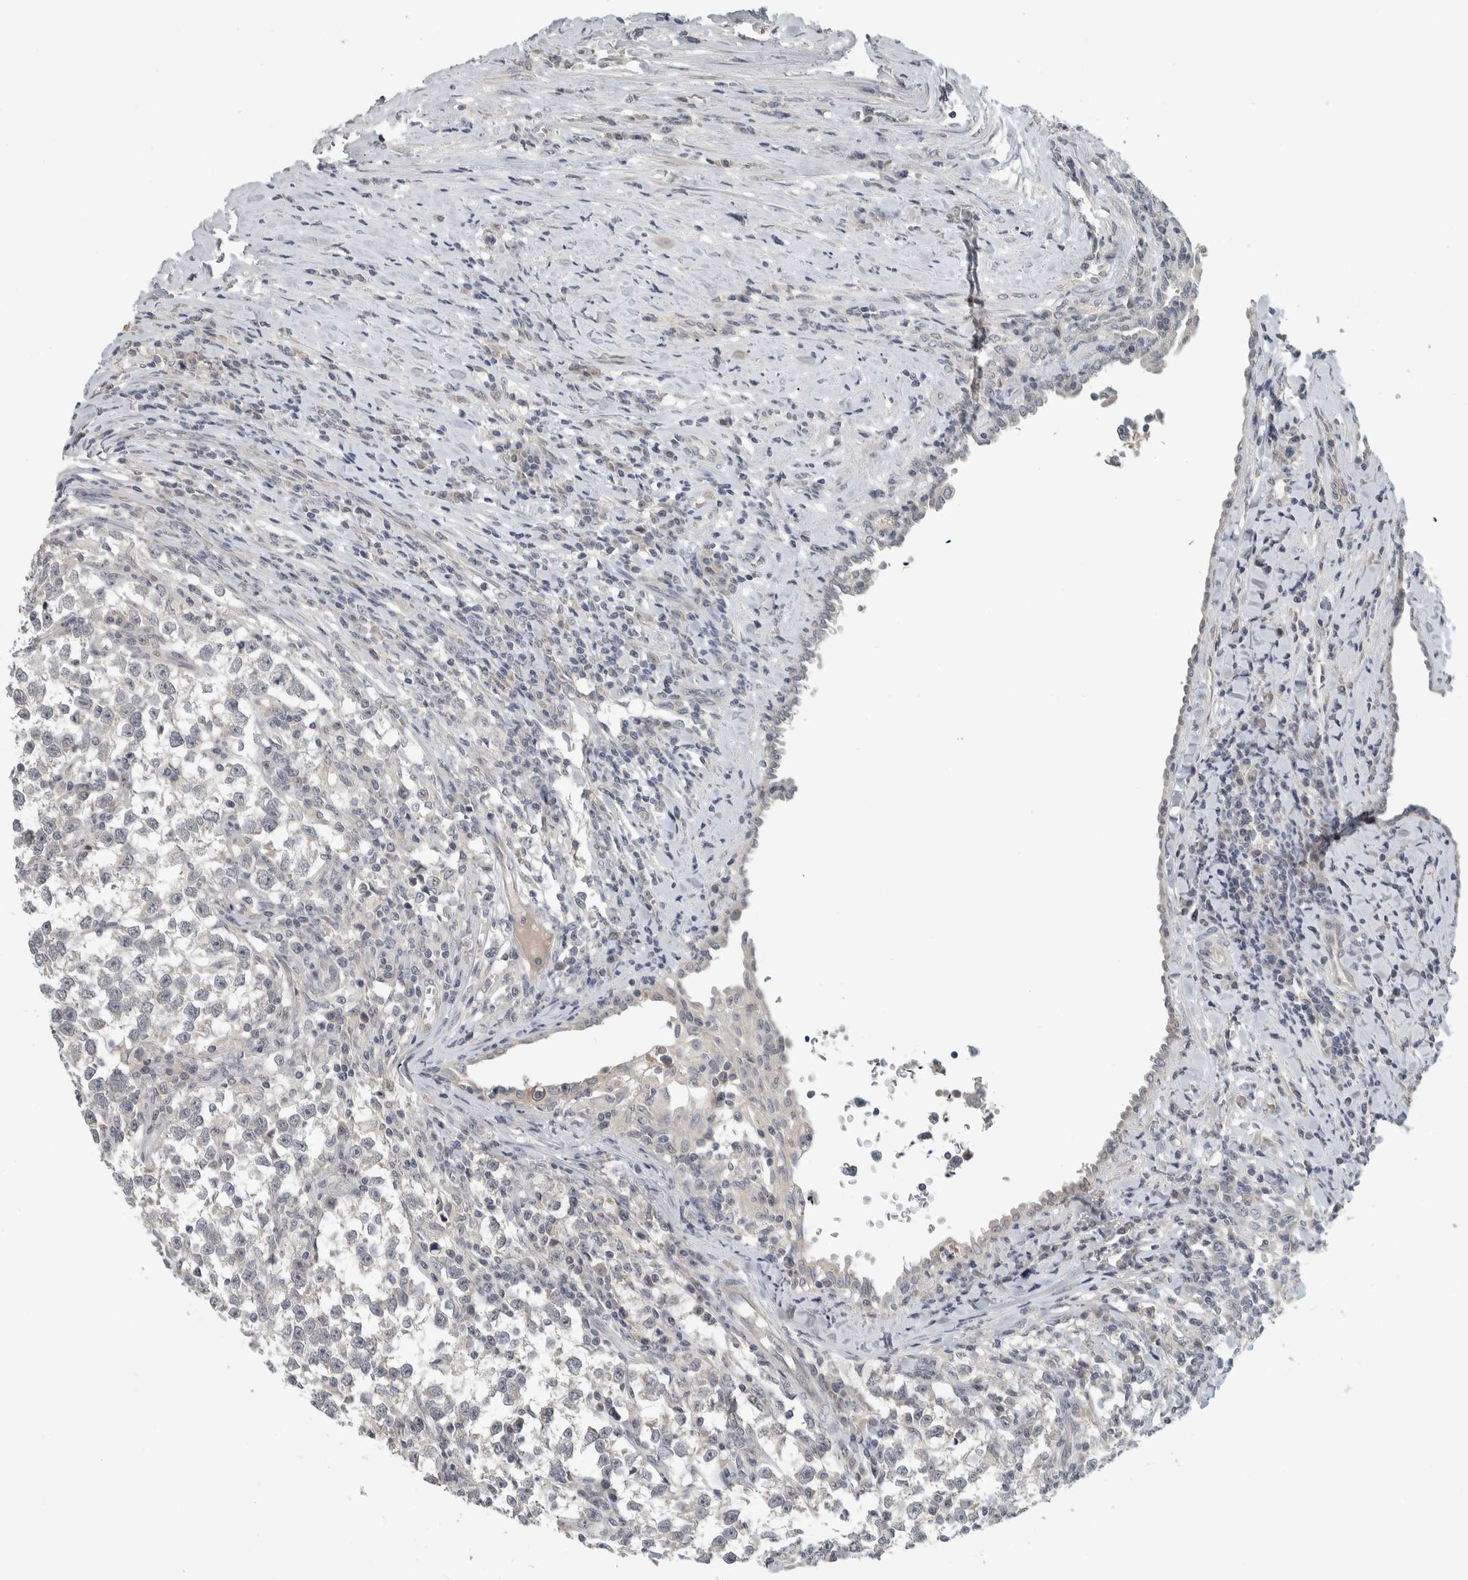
{"staining": {"intensity": "negative", "quantity": "none", "location": "none"}, "tissue": "testis cancer", "cell_type": "Tumor cells", "image_type": "cancer", "snomed": [{"axis": "morphology", "description": "Normal tissue, NOS"}, {"axis": "morphology", "description": "Seminoma, NOS"}, {"axis": "topography", "description": "Testis"}], "caption": "The micrograph displays no significant expression in tumor cells of testis cancer (seminoma).", "gene": "AFP", "patient": {"sex": "male", "age": 43}}